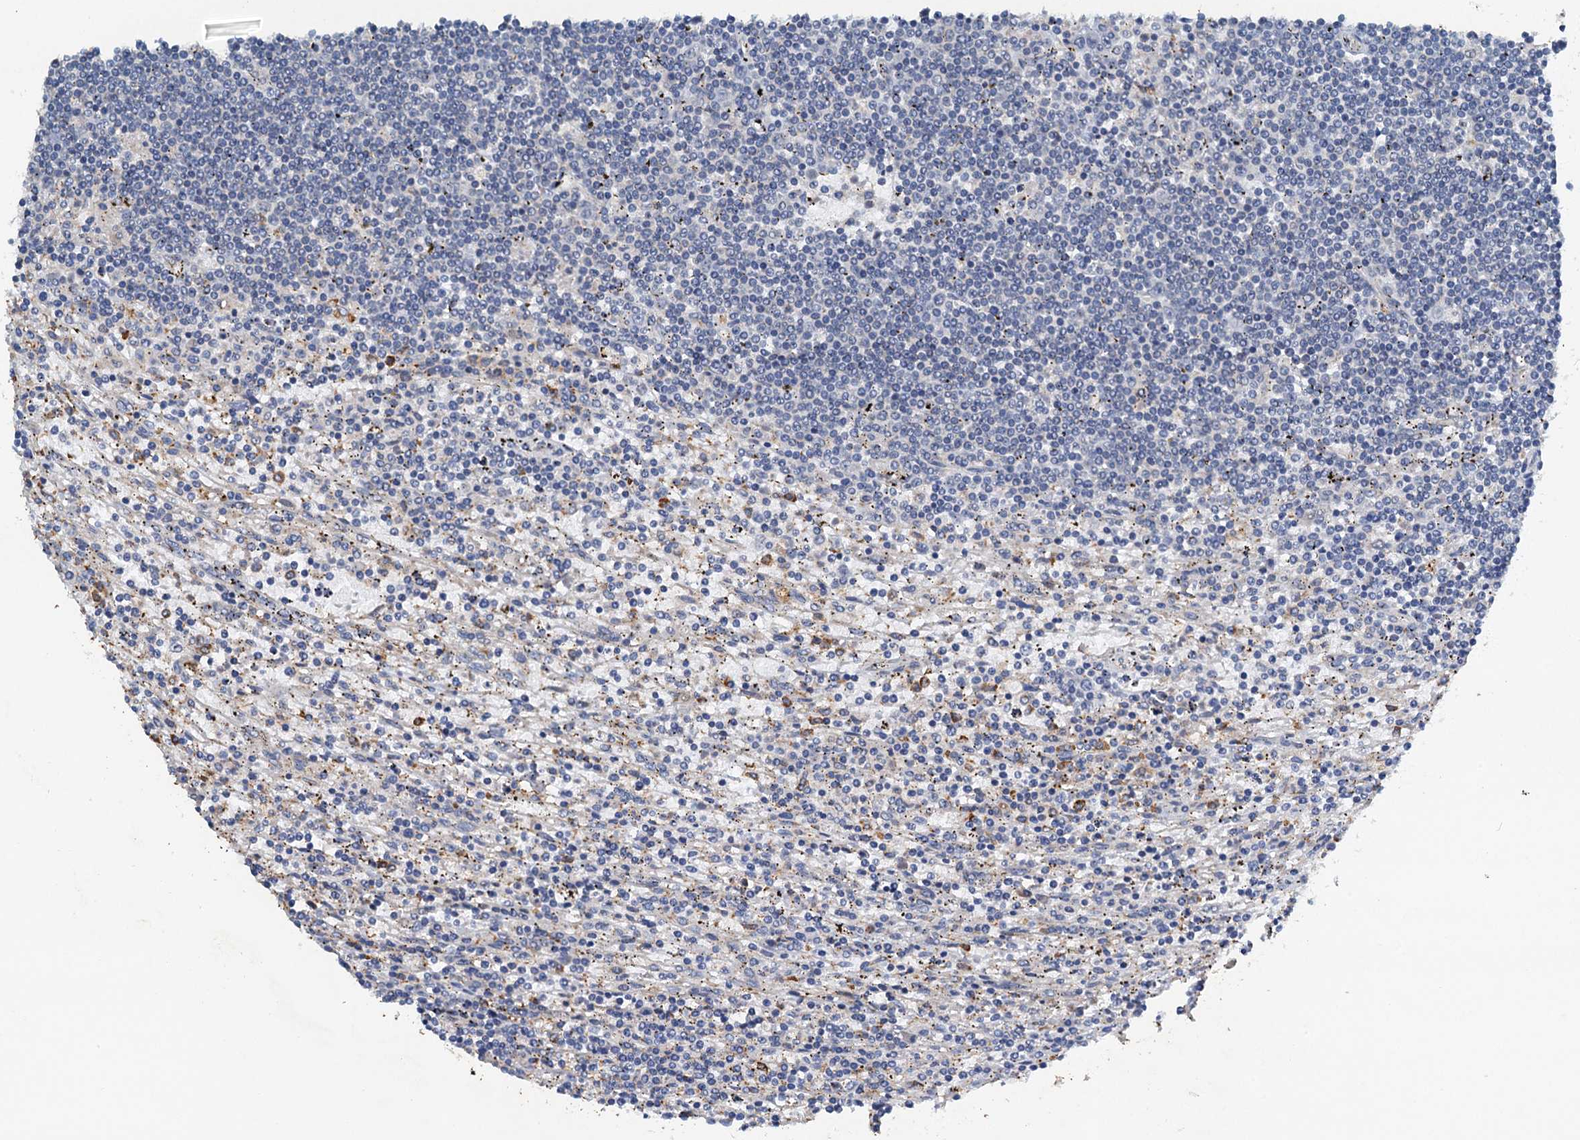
{"staining": {"intensity": "negative", "quantity": "none", "location": "none"}, "tissue": "lymphoma", "cell_type": "Tumor cells", "image_type": "cancer", "snomed": [{"axis": "morphology", "description": "Malignant lymphoma, non-Hodgkin's type, Low grade"}, {"axis": "topography", "description": "Spleen"}], "caption": "DAB (3,3'-diaminobenzidine) immunohistochemical staining of human malignant lymphoma, non-Hodgkin's type (low-grade) displays no significant expression in tumor cells.", "gene": "ZNF606", "patient": {"sex": "male", "age": 76}}